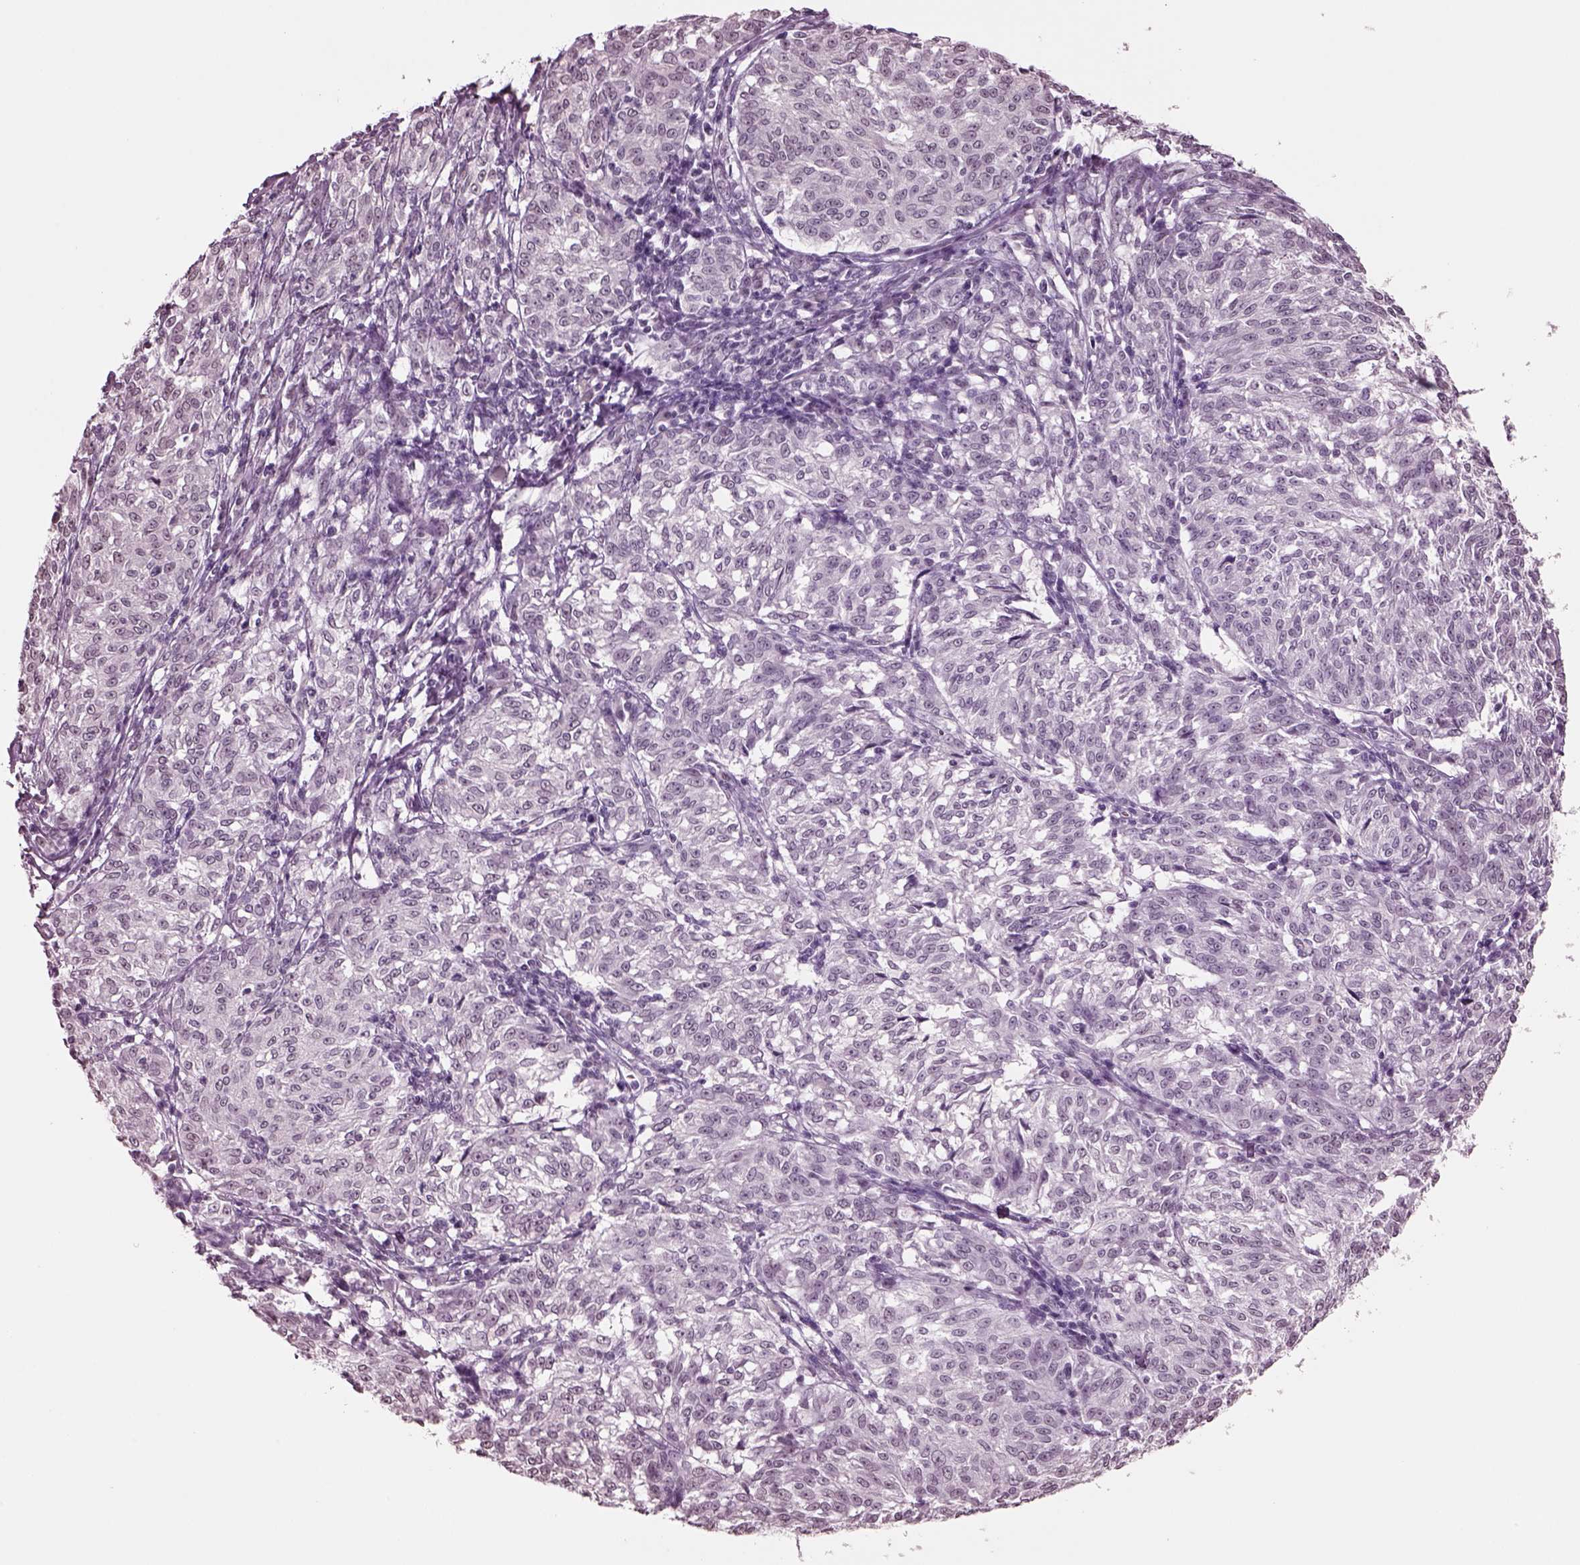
{"staining": {"intensity": "negative", "quantity": "none", "location": "none"}, "tissue": "melanoma", "cell_type": "Tumor cells", "image_type": "cancer", "snomed": [{"axis": "morphology", "description": "Malignant melanoma, NOS"}, {"axis": "topography", "description": "Skin"}], "caption": "Tumor cells are negative for brown protein staining in melanoma.", "gene": "SEPHS1", "patient": {"sex": "female", "age": 72}}